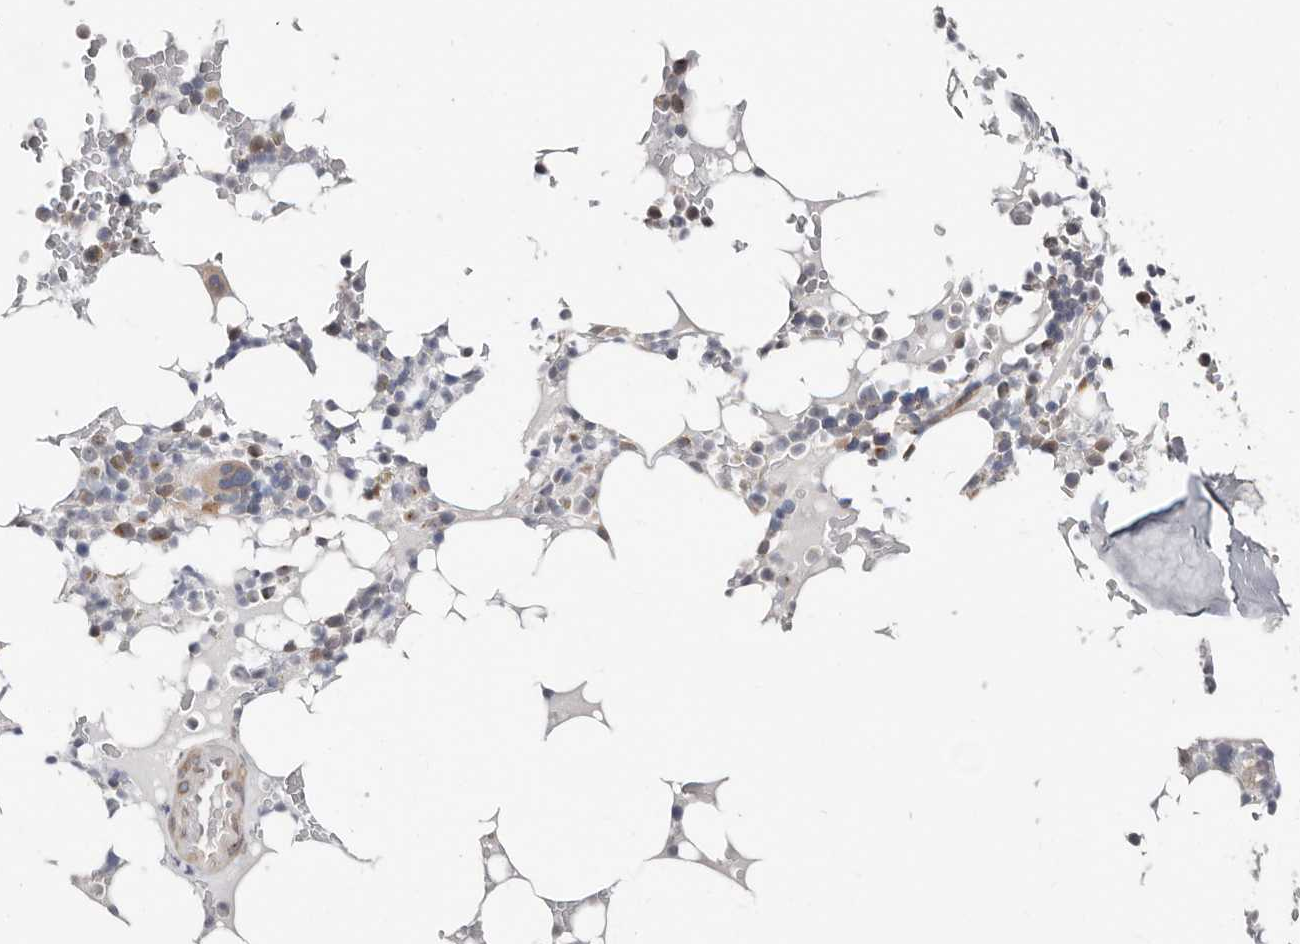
{"staining": {"intensity": "weak", "quantity": "<25%", "location": "cytoplasmic/membranous"}, "tissue": "bone marrow", "cell_type": "Hematopoietic cells", "image_type": "normal", "snomed": [{"axis": "morphology", "description": "Normal tissue, NOS"}, {"axis": "topography", "description": "Bone marrow"}], "caption": "Immunohistochemistry (IHC) image of normal bone marrow: bone marrow stained with DAB (3,3'-diaminobenzidine) reveals no significant protein expression in hematopoietic cells. The staining is performed using DAB (3,3'-diaminobenzidine) brown chromogen with nuclei counter-stained in using hematoxylin.", "gene": "ASRGL1", "patient": {"sex": "male", "age": 58}}